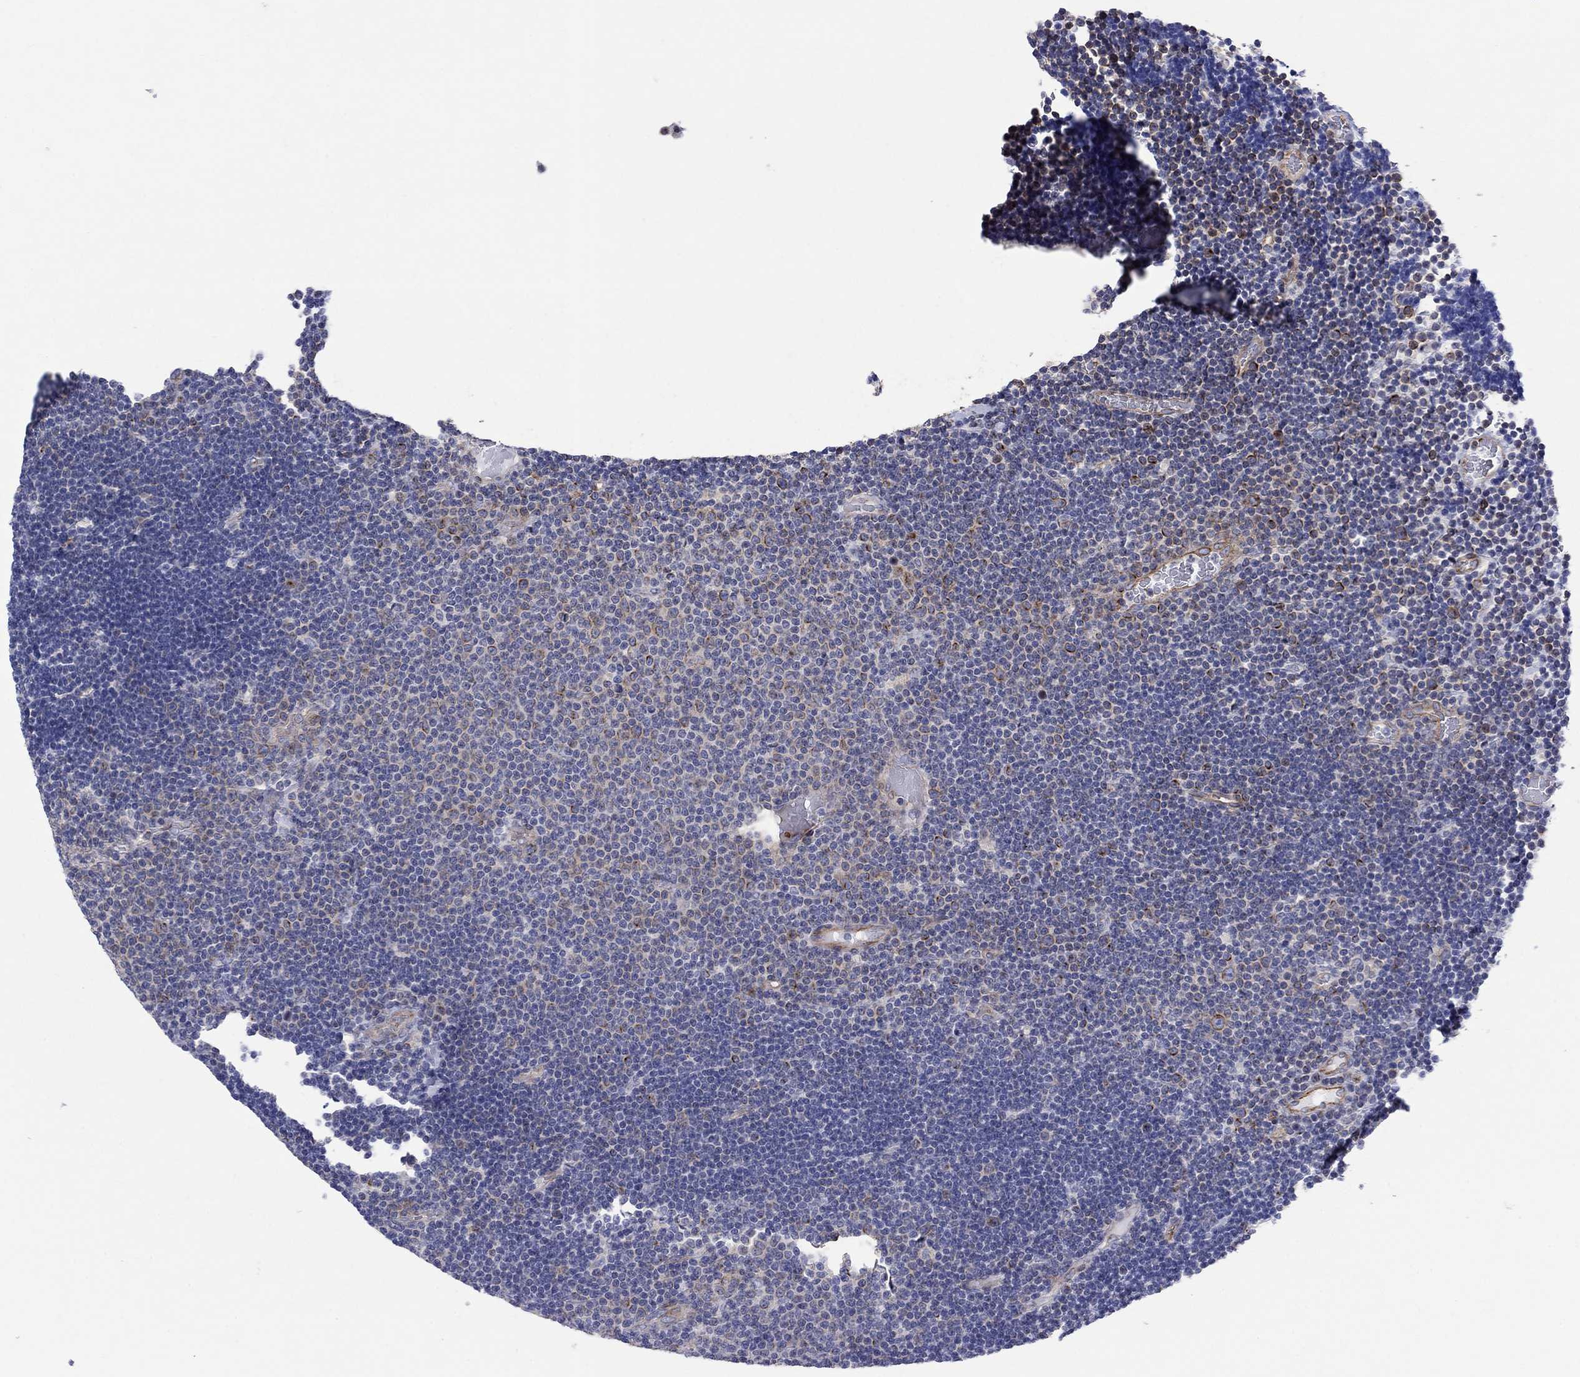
{"staining": {"intensity": "weak", "quantity": "25%-75%", "location": "cytoplasmic/membranous"}, "tissue": "lymphoma", "cell_type": "Tumor cells", "image_type": "cancer", "snomed": [{"axis": "morphology", "description": "Malignant lymphoma, non-Hodgkin's type, Low grade"}, {"axis": "topography", "description": "Brain"}], "caption": "This photomicrograph shows lymphoma stained with IHC to label a protein in brown. The cytoplasmic/membranous of tumor cells show weak positivity for the protein. Nuclei are counter-stained blue.", "gene": "TPRN", "patient": {"sex": "female", "age": 66}}